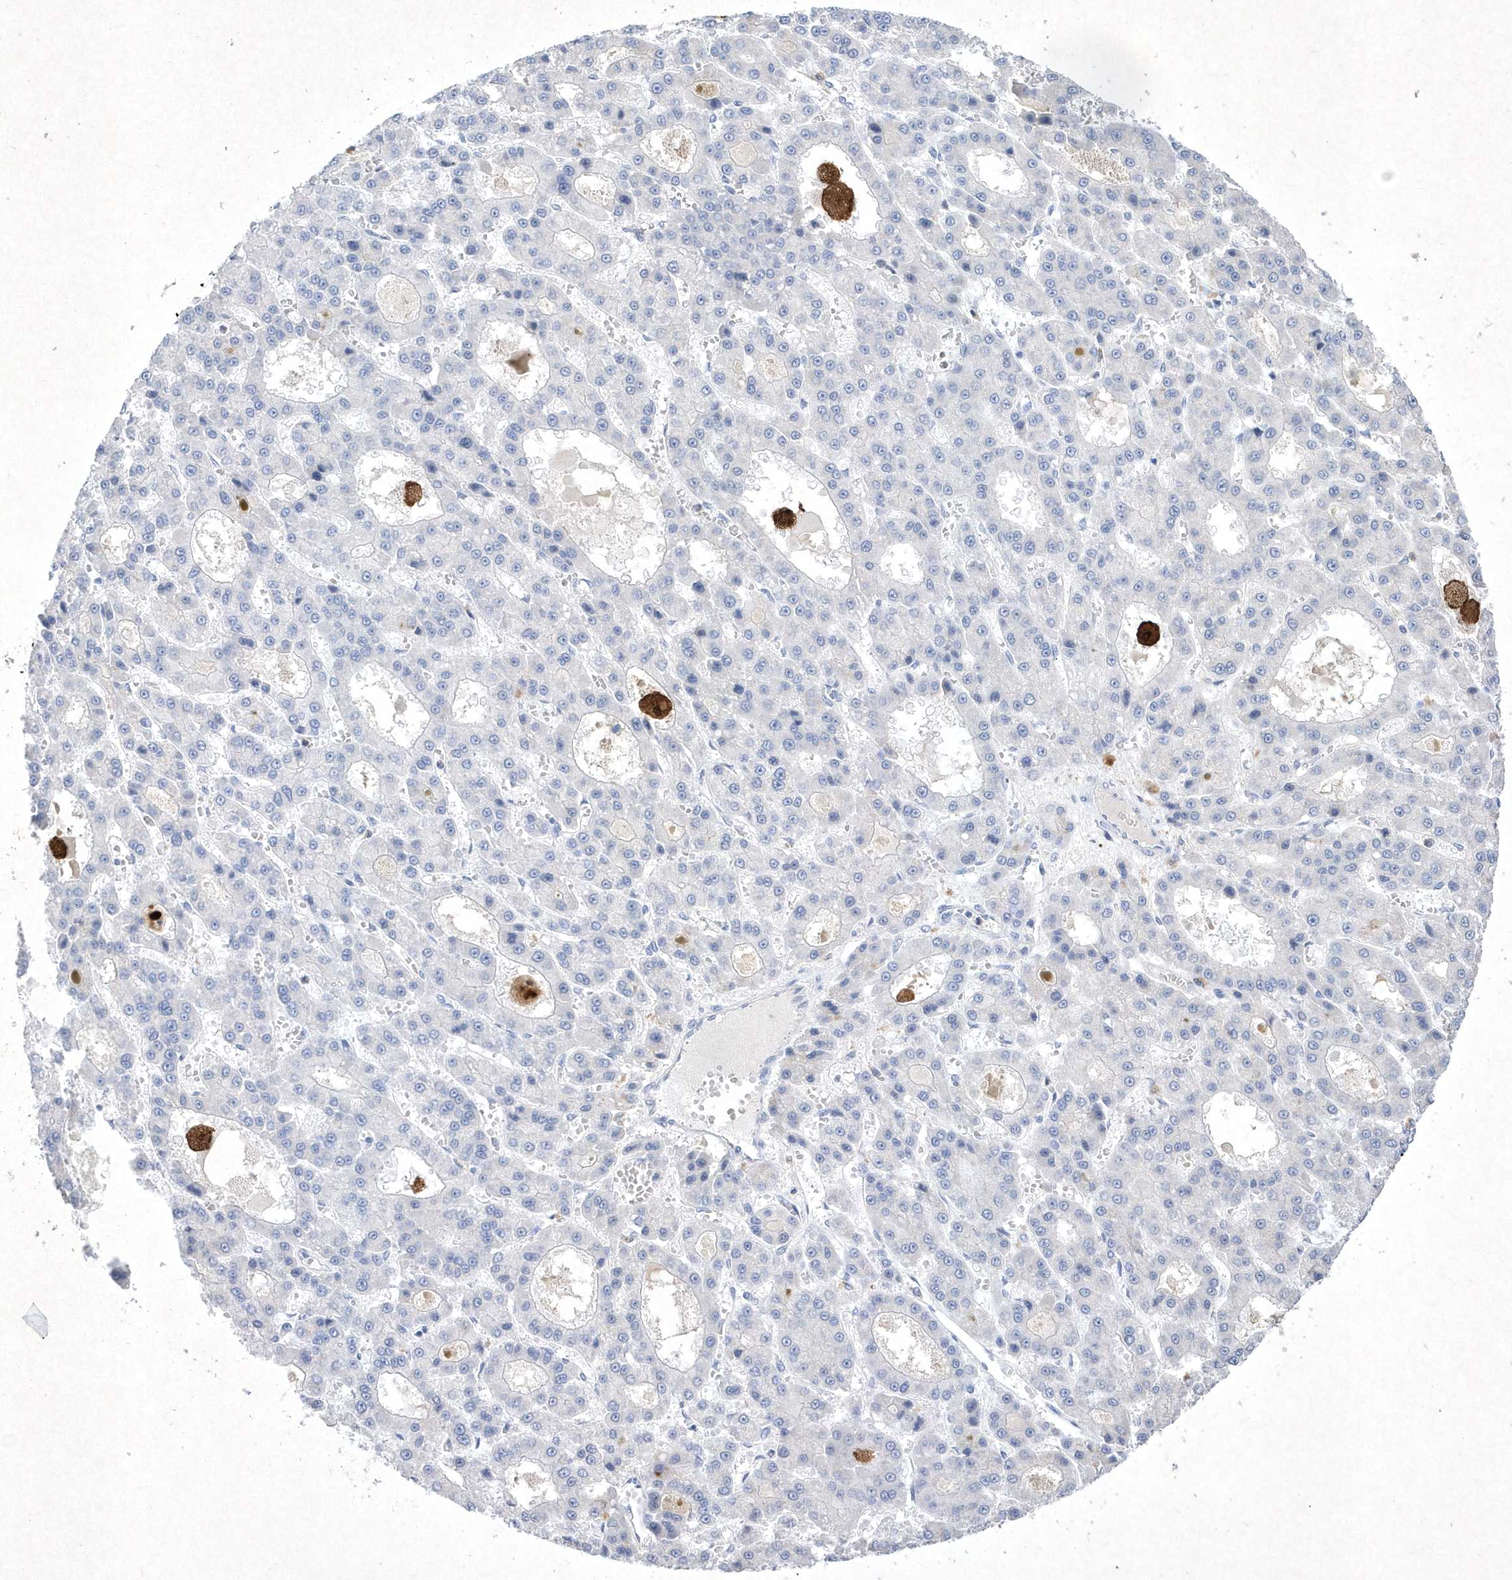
{"staining": {"intensity": "negative", "quantity": "none", "location": "none"}, "tissue": "liver cancer", "cell_type": "Tumor cells", "image_type": "cancer", "snomed": [{"axis": "morphology", "description": "Carcinoma, Hepatocellular, NOS"}, {"axis": "topography", "description": "Liver"}], "caption": "A micrograph of hepatocellular carcinoma (liver) stained for a protein demonstrates no brown staining in tumor cells.", "gene": "BHLHA15", "patient": {"sex": "male", "age": 70}}